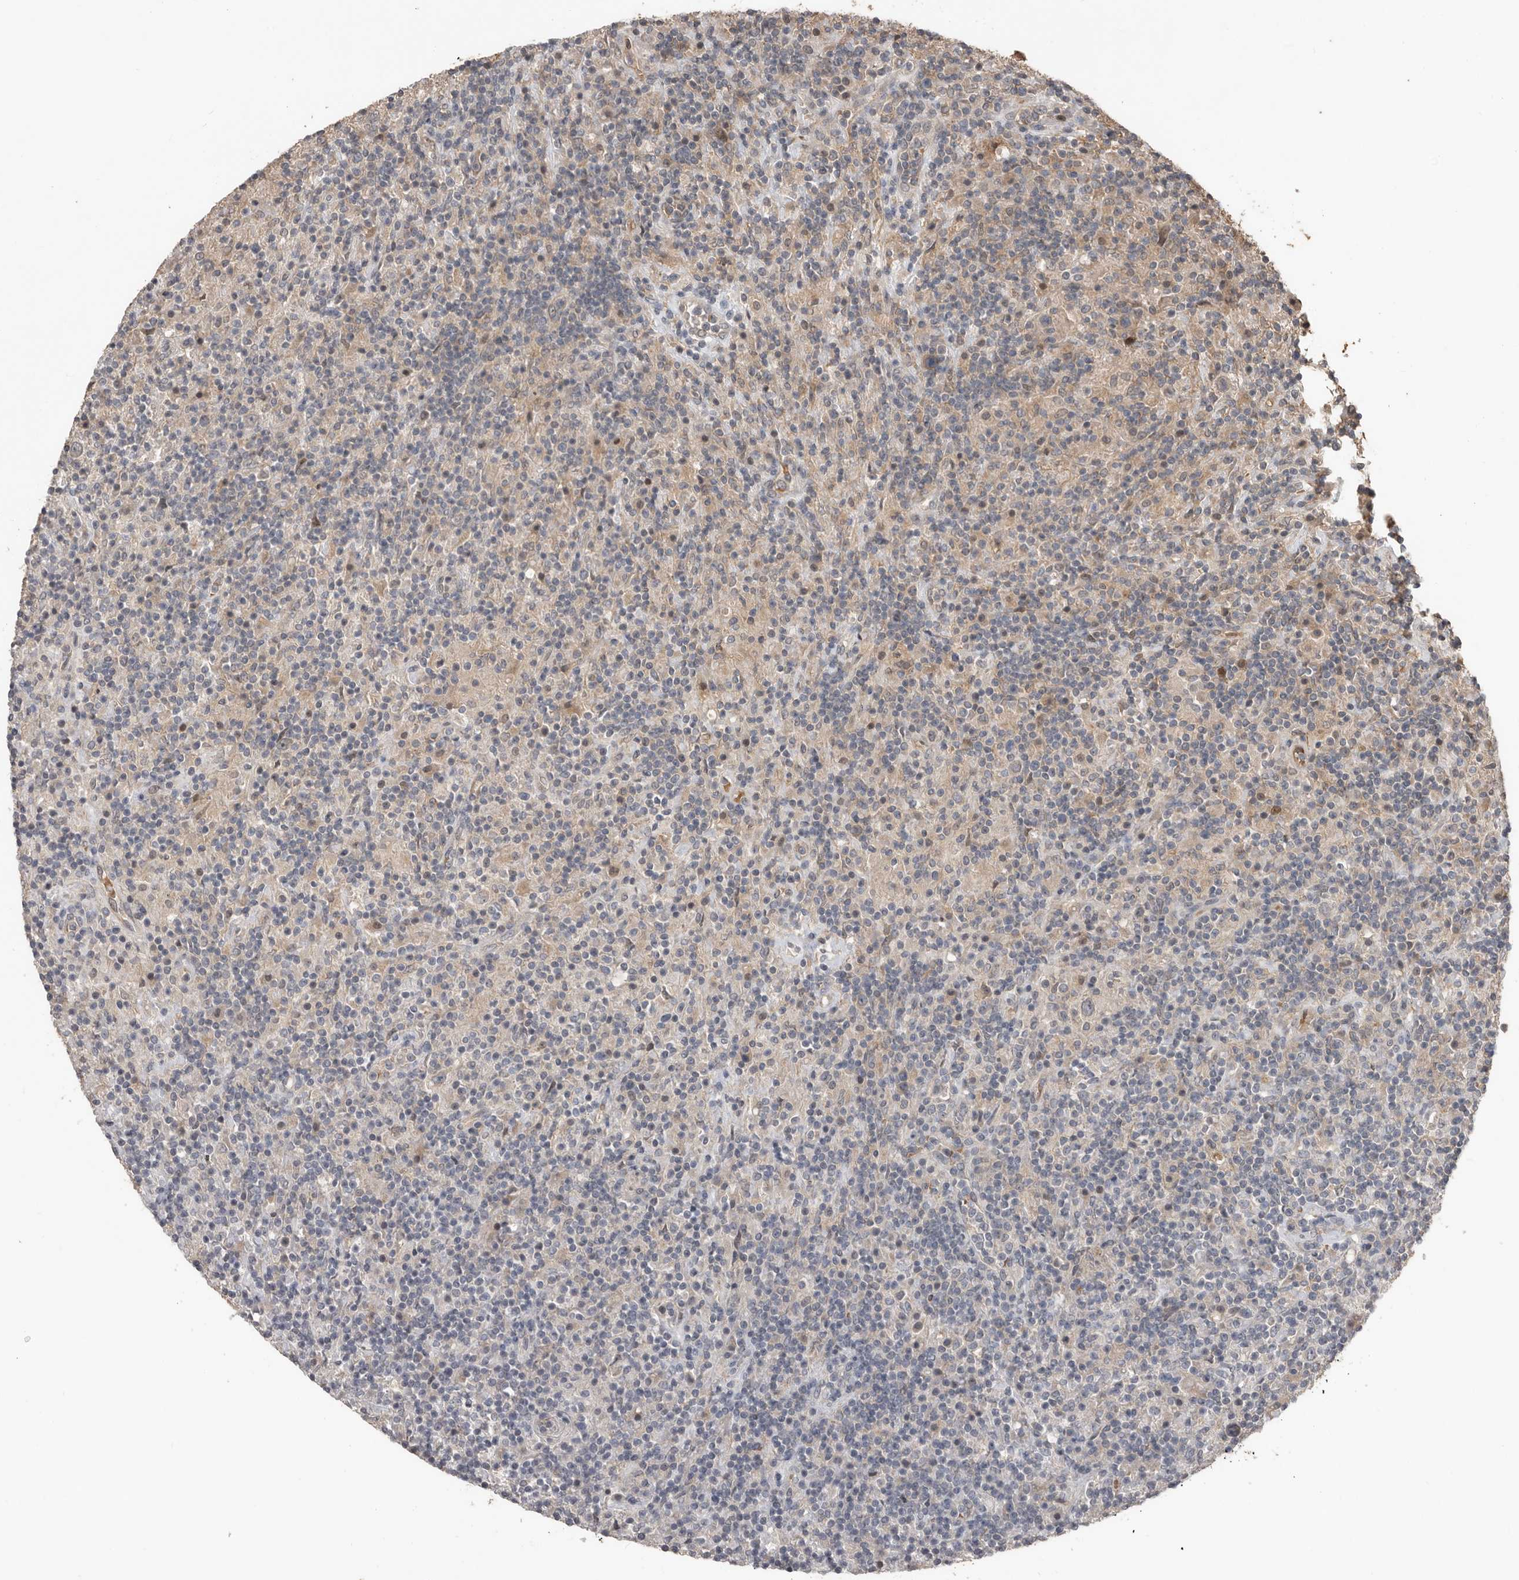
{"staining": {"intensity": "negative", "quantity": "none", "location": "none"}, "tissue": "lymphoma", "cell_type": "Tumor cells", "image_type": "cancer", "snomed": [{"axis": "morphology", "description": "Hodgkin's disease, NOS"}, {"axis": "topography", "description": "Lymph node"}], "caption": "There is no significant staining in tumor cells of Hodgkin's disease.", "gene": "BAMBI", "patient": {"sex": "male", "age": 70}}